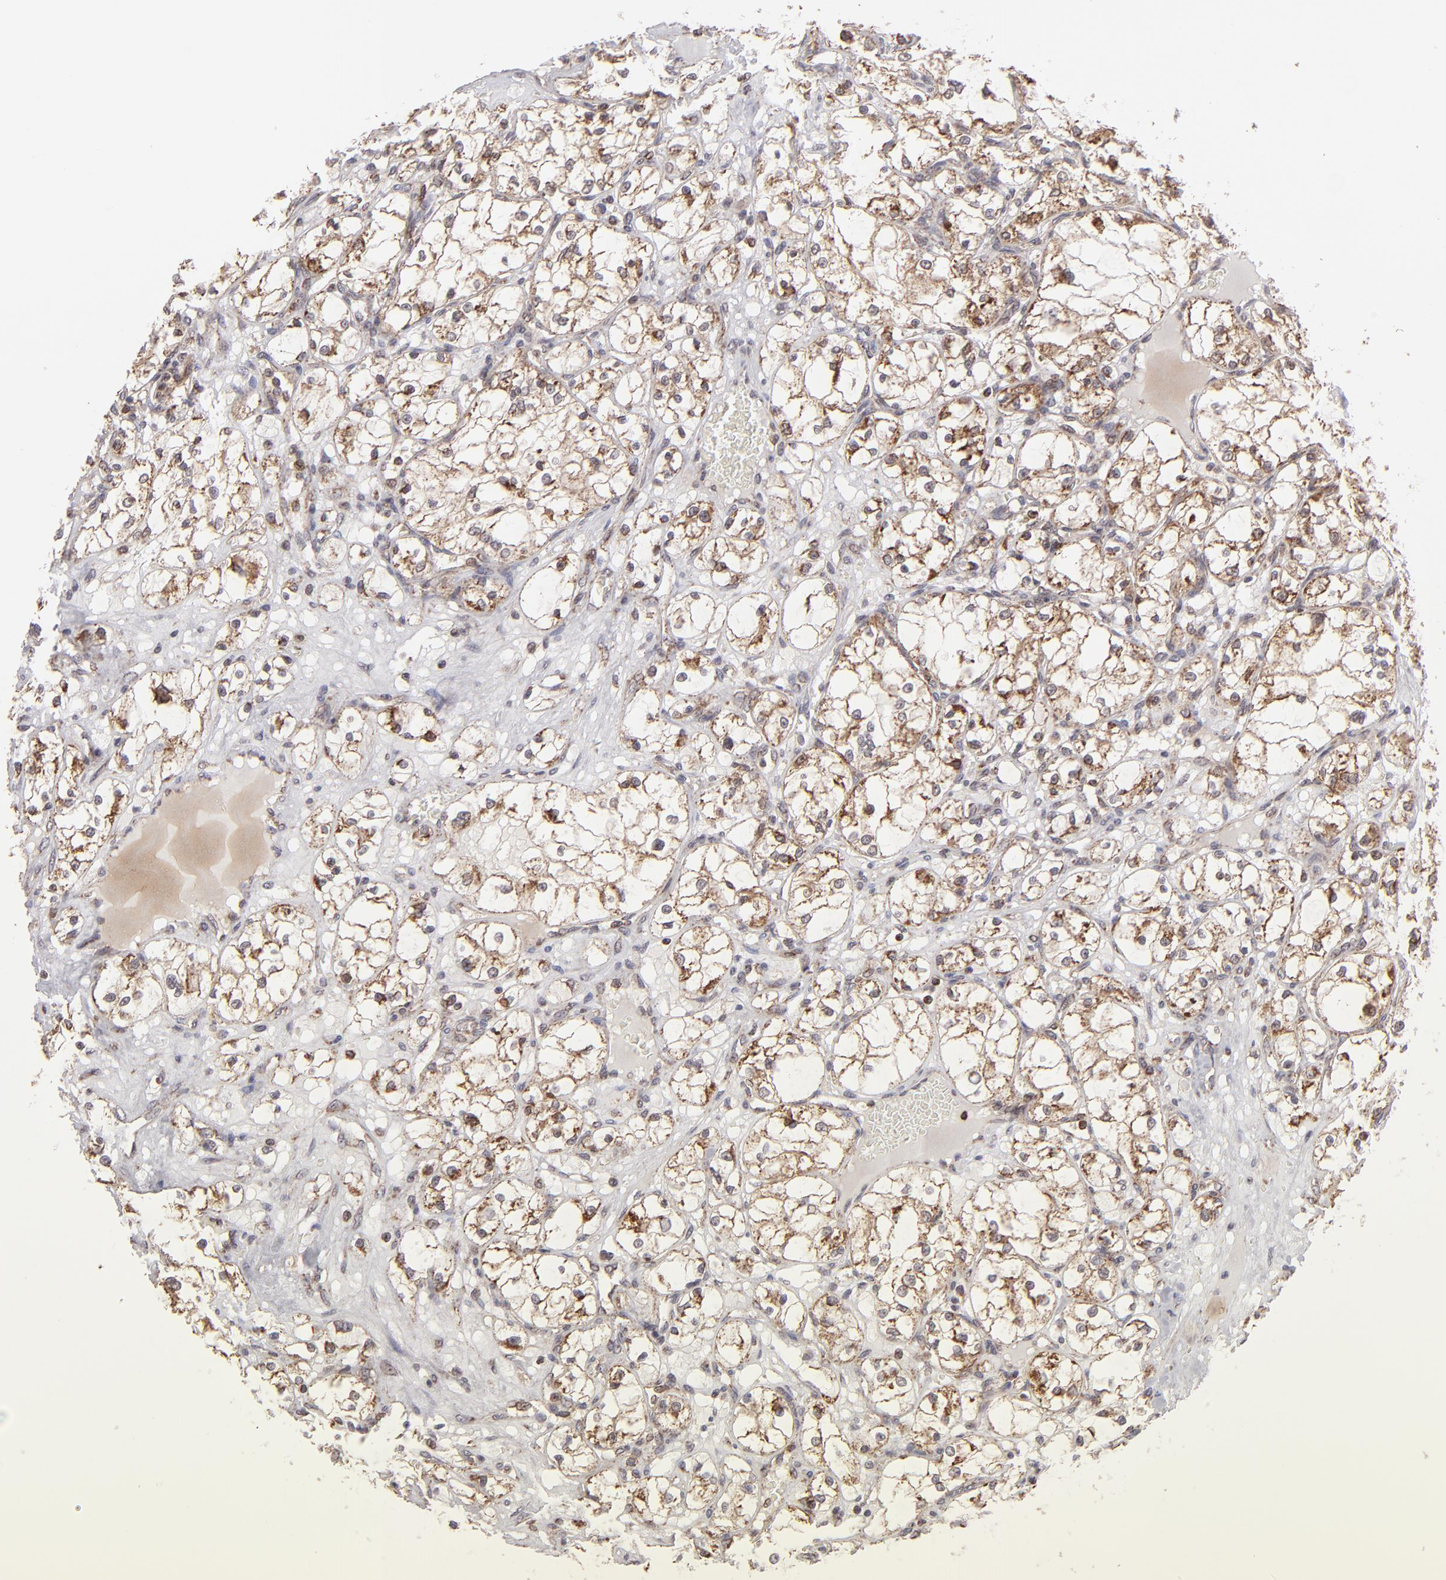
{"staining": {"intensity": "weak", "quantity": ">75%", "location": "cytoplasmic/membranous"}, "tissue": "renal cancer", "cell_type": "Tumor cells", "image_type": "cancer", "snomed": [{"axis": "morphology", "description": "Adenocarcinoma, NOS"}, {"axis": "topography", "description": "Kidney"}], "caption": "High-magnification brightfield microscopy of renal cancer stained with DAB (brown) and counterstained with hematoxylin (blue). tumor cells exhibit weak cytoplasmic/membranous staining is present in approximately>75% of cells. (Brightfield microscopy of DAB IHC at high magnification).", "gene": "SLC15A1", "patient": {"sex": "male", "age": 61}}